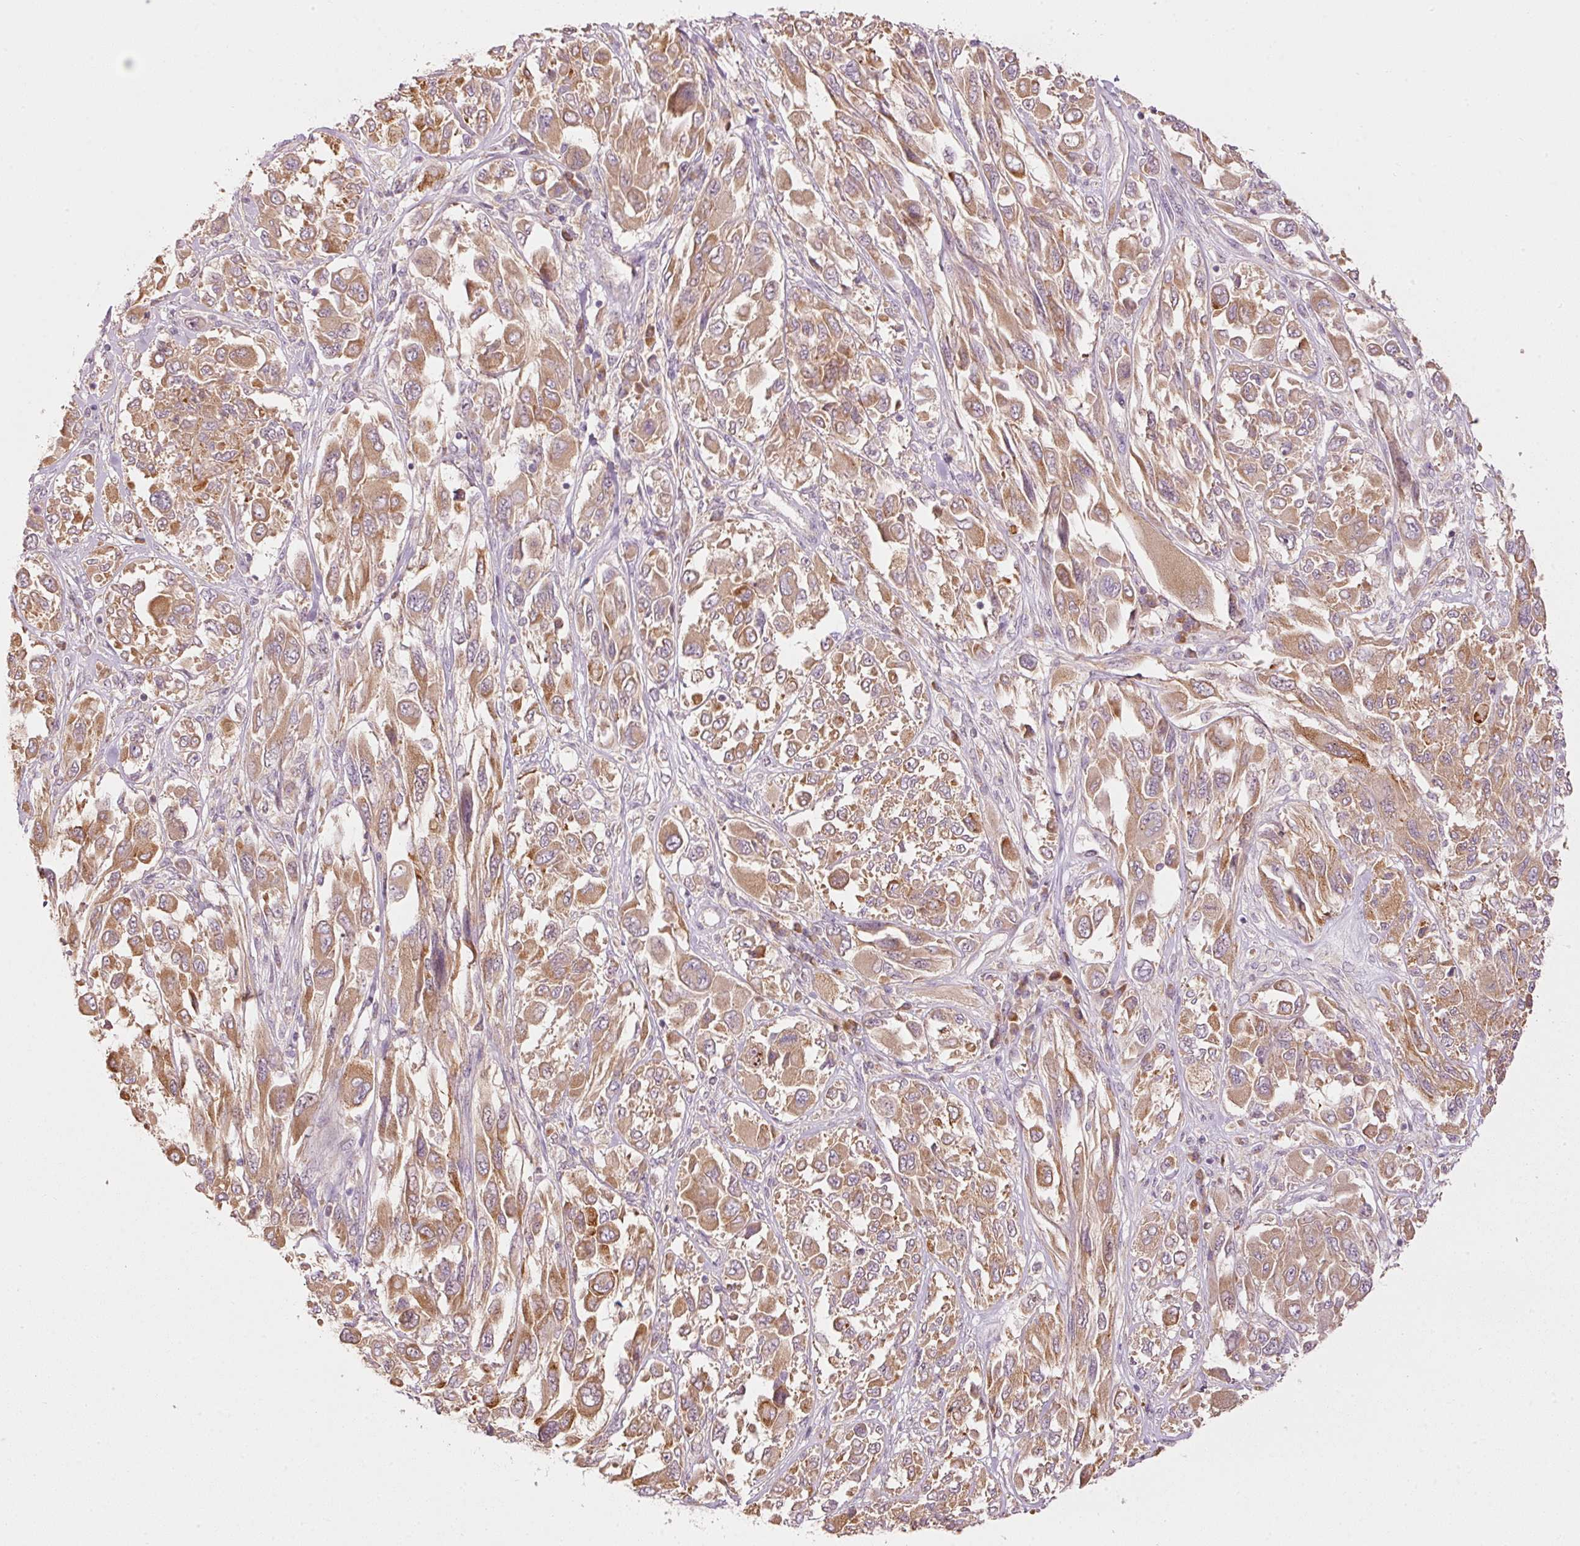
{"staining": {"intensity": "moderate", "quantity": ">75%", "location": "cytoplasmic/membranous"}, "tissue": "melanoma", "cell_type": "Tumor cells", "image_type": "cancer", "snomed": [{"axis": "morphology", "description": "Malignant melanoma, NOS"}, {"axis": "topography", "description": "Skin"}], "caption": "There is medium levels of moderate cytoplasmic/membranous staining in tumor cells of malignant melanoma, as demonstrated by immunohistochemical staining (brown color).", "gene": "MAP10", "patient": {"sex": "female", "age": 91}}